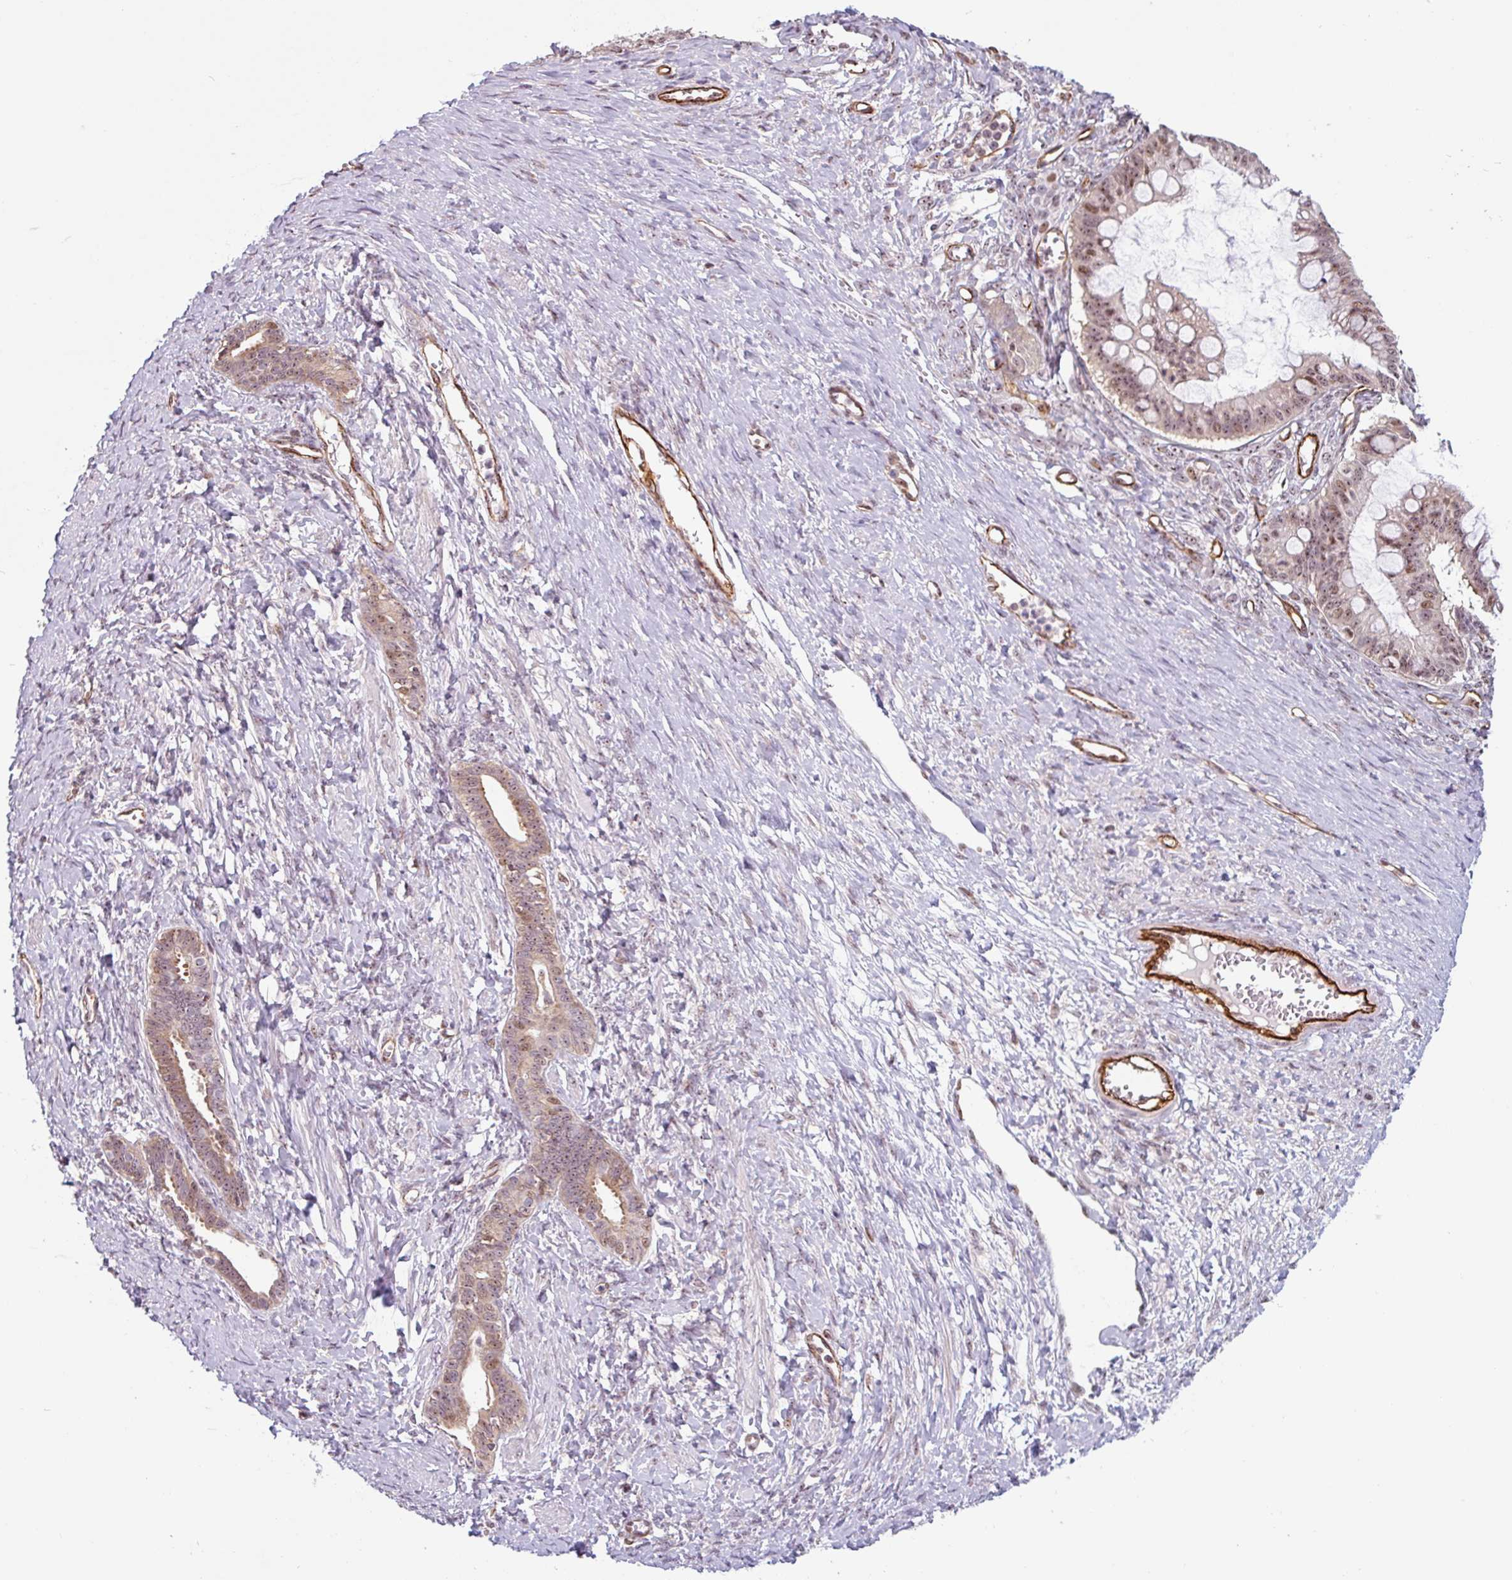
{"staining": {"intensity": "moderate", "quantity": ">75%", "location": "nuclear"}, "tissue": "ovarian cancer", "cell_type": "Tumor cells", "image_type": "cancer", "snomed": [{"axis": "morphology", "description": "Cystadenocarcinoma, mucinous, NOS"}, {"axis": "topography", "description": "Ovary"}], "caption": "DAB immunohistochemical staining of ovarian cancer (mucinous cystadenocarcinoma) exhibits moderate nuclear protein expression in about >75% of tumor cells.", "gene": "ZNF689", "patient": {"sex": "female", "age": 73}}